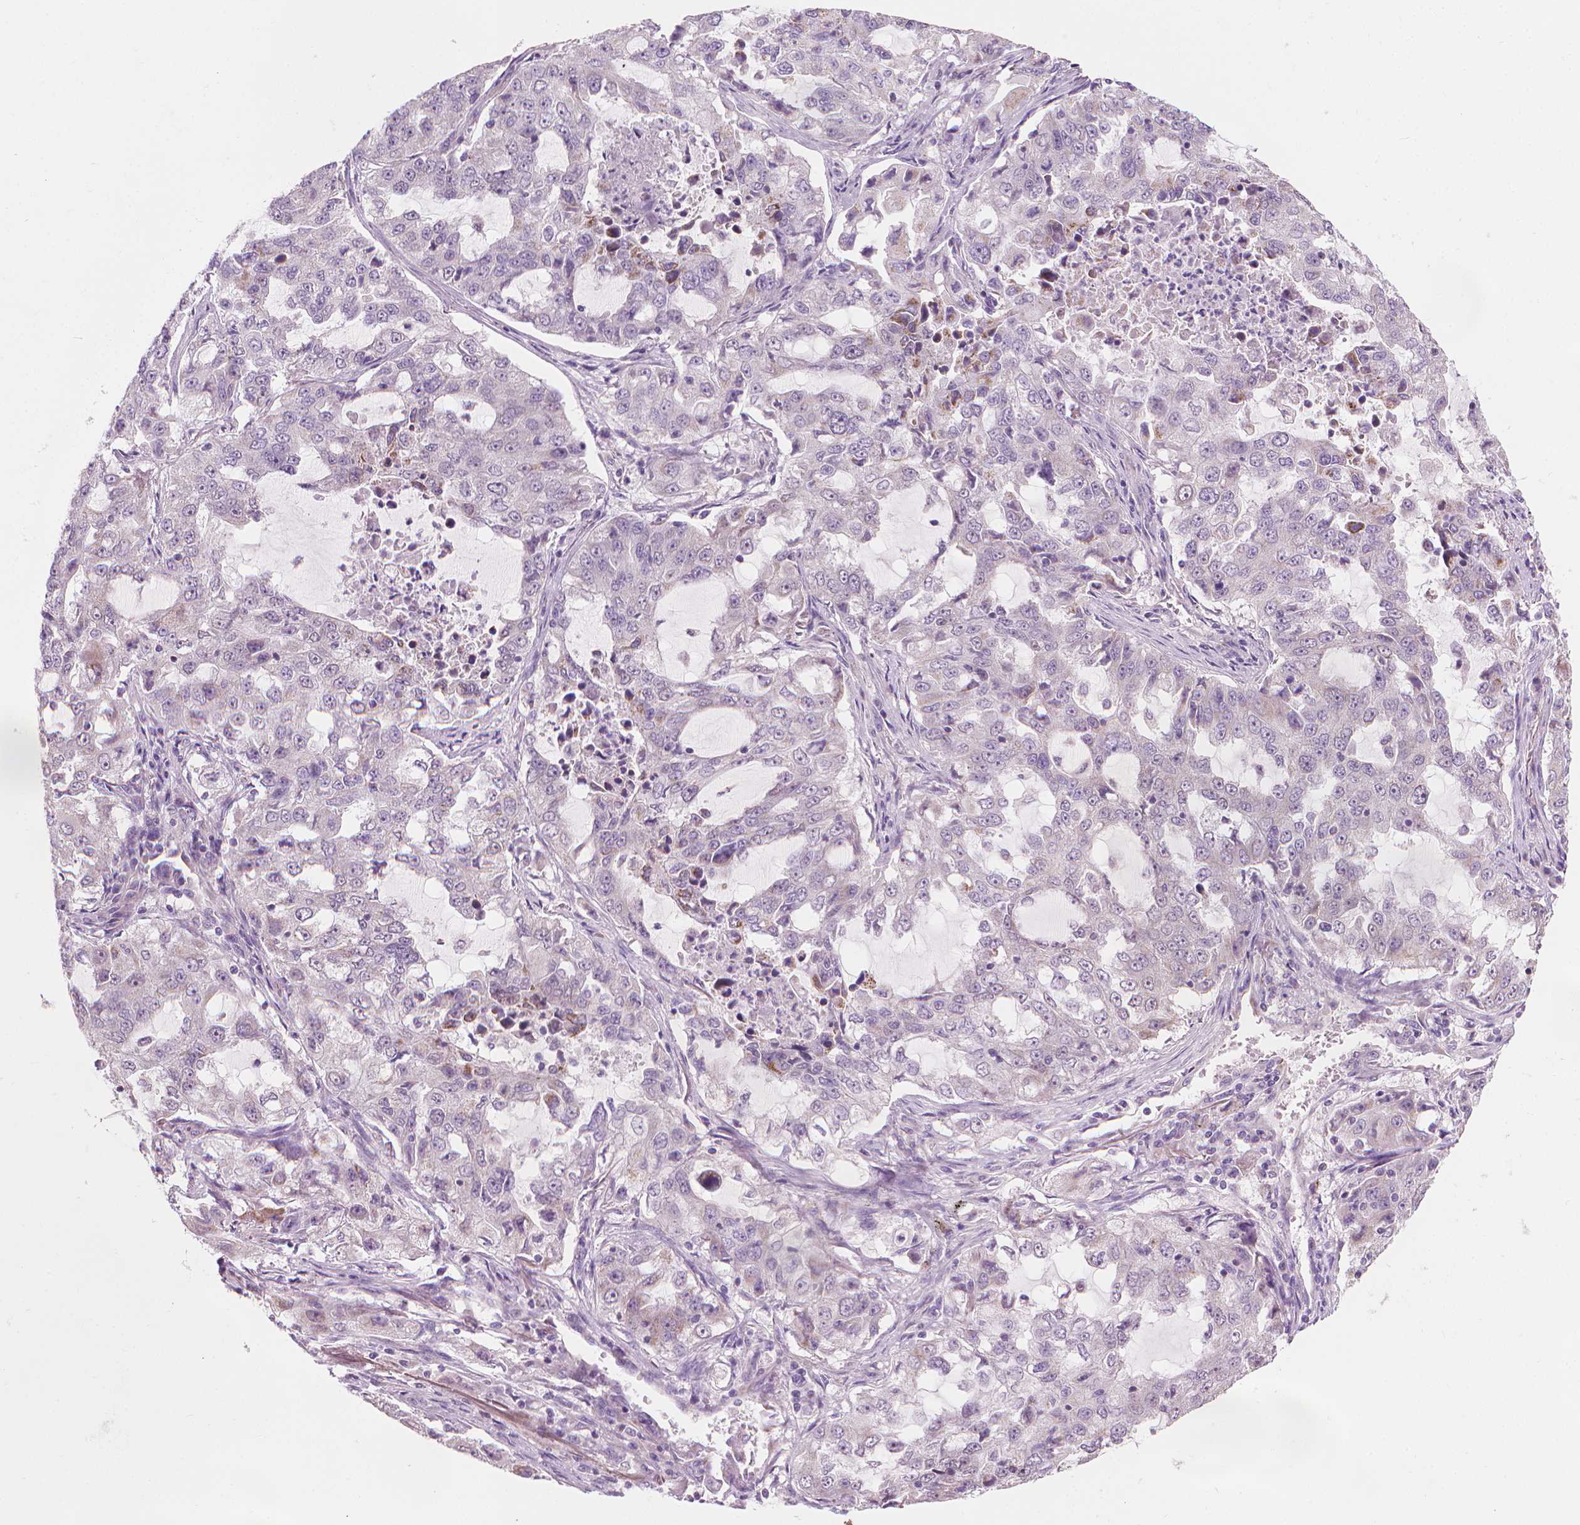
{"staining": {"intensity": "negative", "quantity": "none", "location": "none"}, "tissue": "lung cancer", "cell_type": "Tumor cells", "image_type": "cancer", "snomed": [{"axis": "morphology", "description": "Adenocarcinoma, NOS"}, {"axis": "topography", "description": "Lung"}], "caption": "The micrograph reveals no significant positivity in tumor cells of lung cancer (adenocarcinoma).", "gene": "CFAP126", "patient": {"sex": "female", "age": 61}}